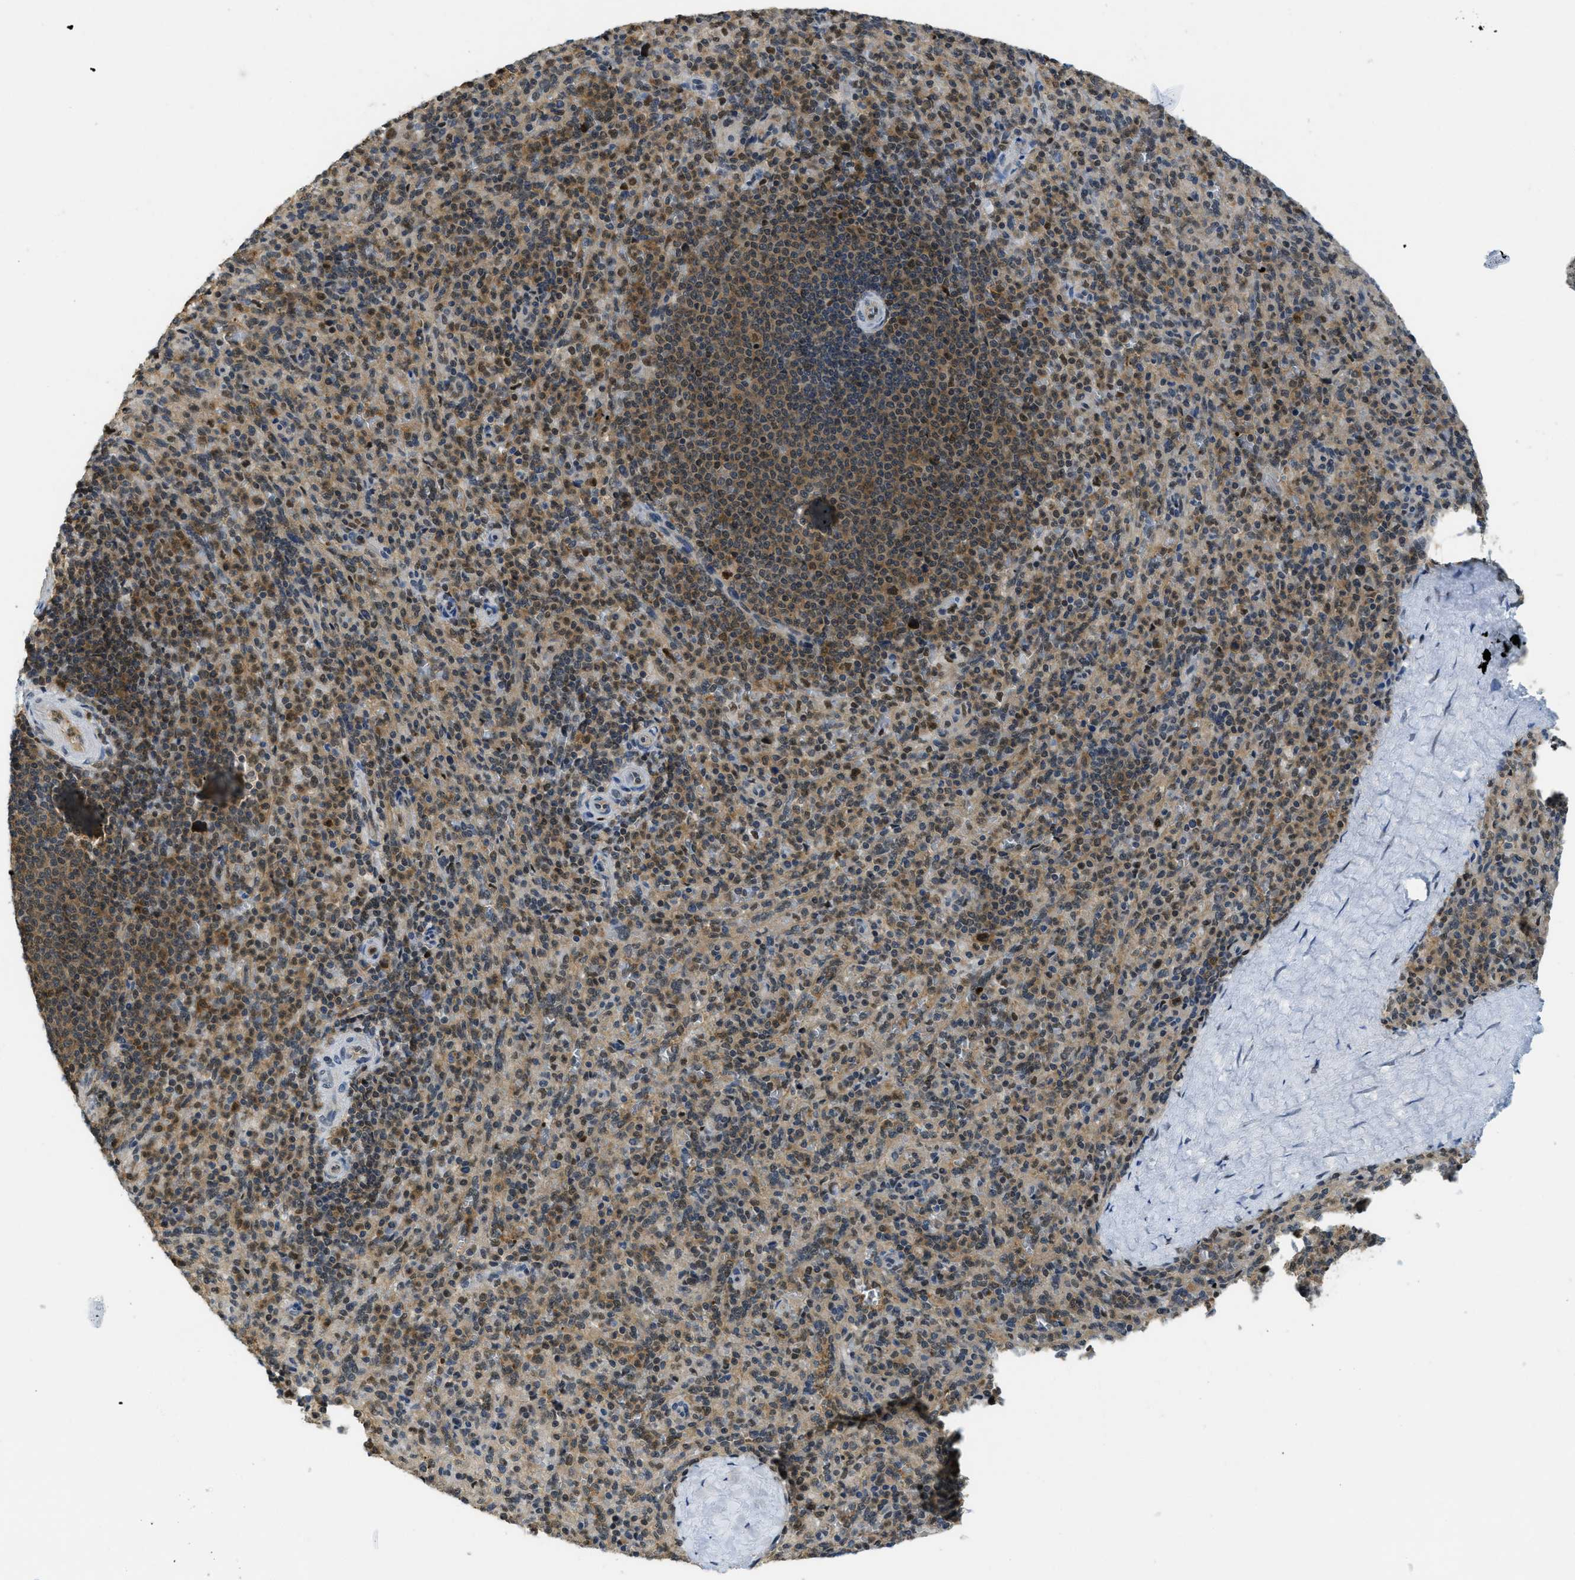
{"staining": {"intensity": "moderate", "quantity": ">75%", "location": "cytoplasmic/membranous,nuclear"}, "tissue": "spleen", "cell_type": "Cells in red pulp", "image_type": "normal", "snomed": [{"axis": "morphology", "description": "Normal tissue, NOS"}, {"axis": "topography", "description": "Spleen"}], "caption": "Immunohistochemistry (IHC) (DAB (3,3'-diaminobenzidine)) staining of normal spleen reveals moderate cytoplasmic/membranous,nuclear protein expression in about >75% of cells in red pulp.", "gene": "PSMC5", "patient": {"sex": "male", "age": 36}}